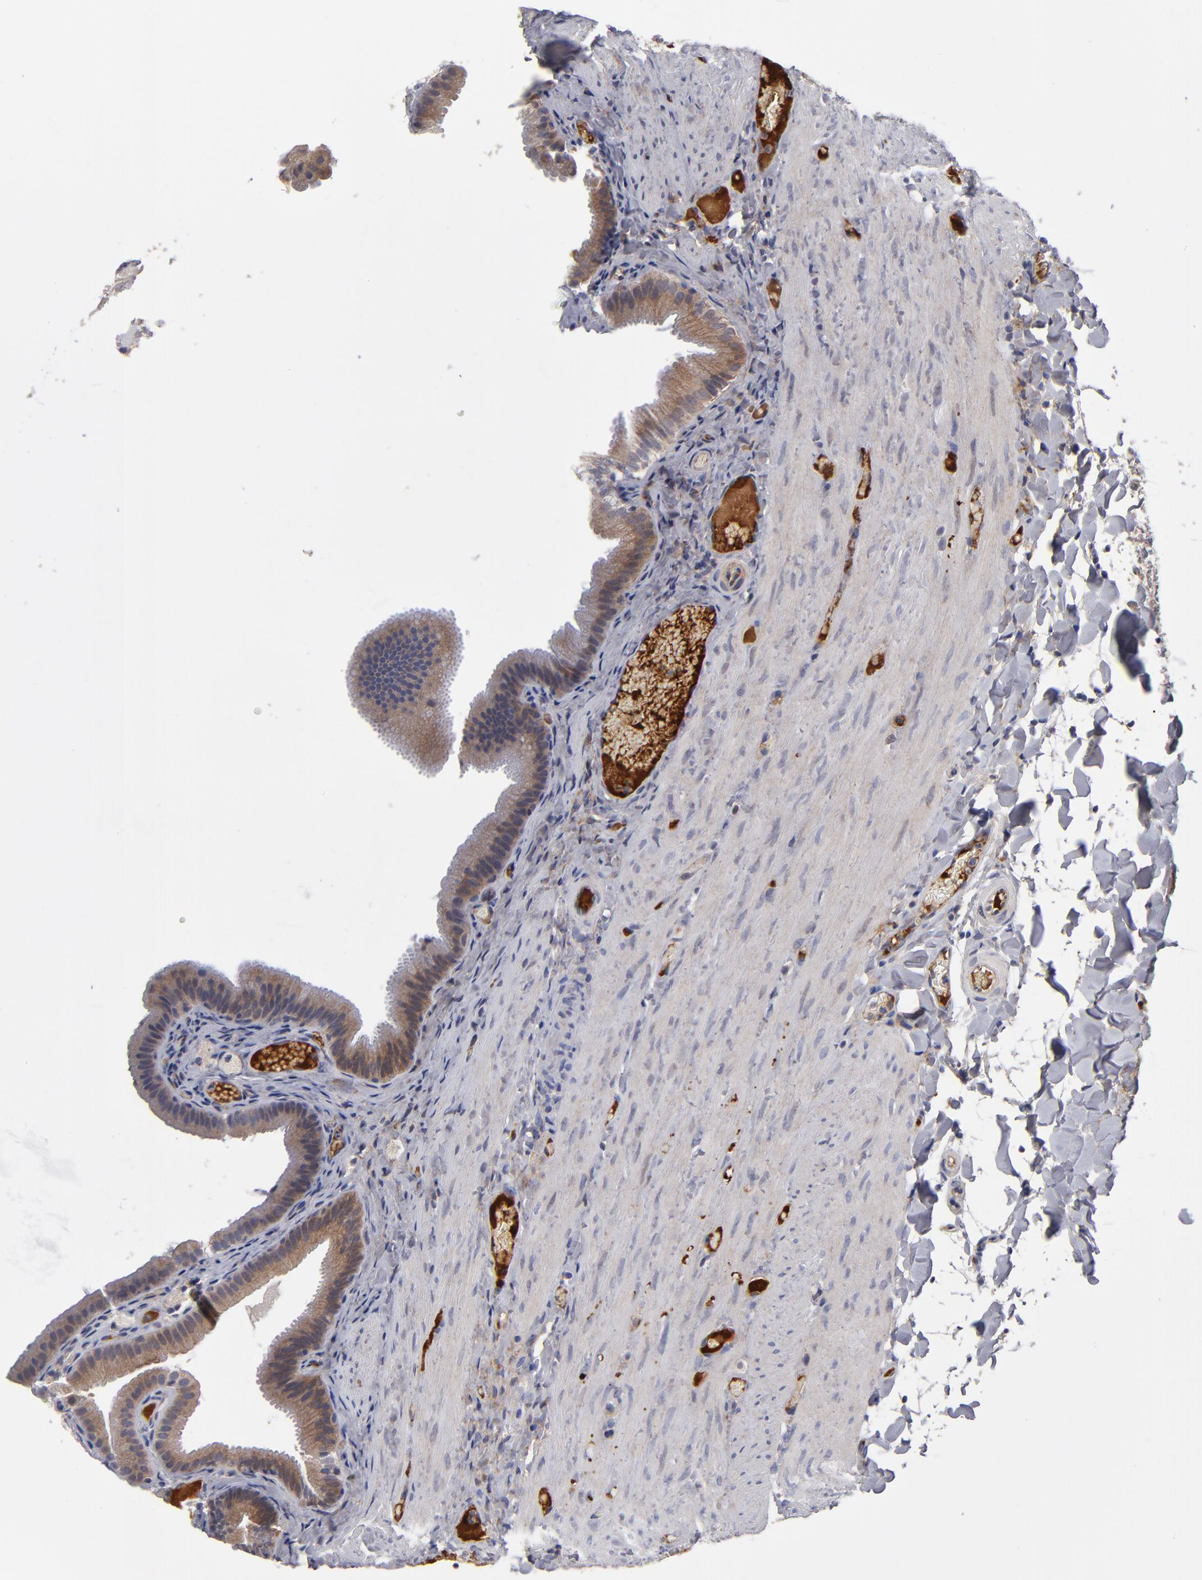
{"staining": {"intensity": "moderate", "quantity": ">75%", "location": "cytoplasmic/membranous"}, "tissue": "gallbladder", "cell_type": "Glandular cells", "image_type": "normal", "snomed": [{"axis": "morphology", "description": "Normal tissue, NOS"}, {"axis": "topography", "description": "Gallbladder"}], "caption": "Normal gallbladder shows moderate cytoplasmic/membranous positivity in approximately >75% of glandular cells, visualized by immunohistochemistry.", "gene": "EXD2", "patient": {"sex": "female", "age": 24}}